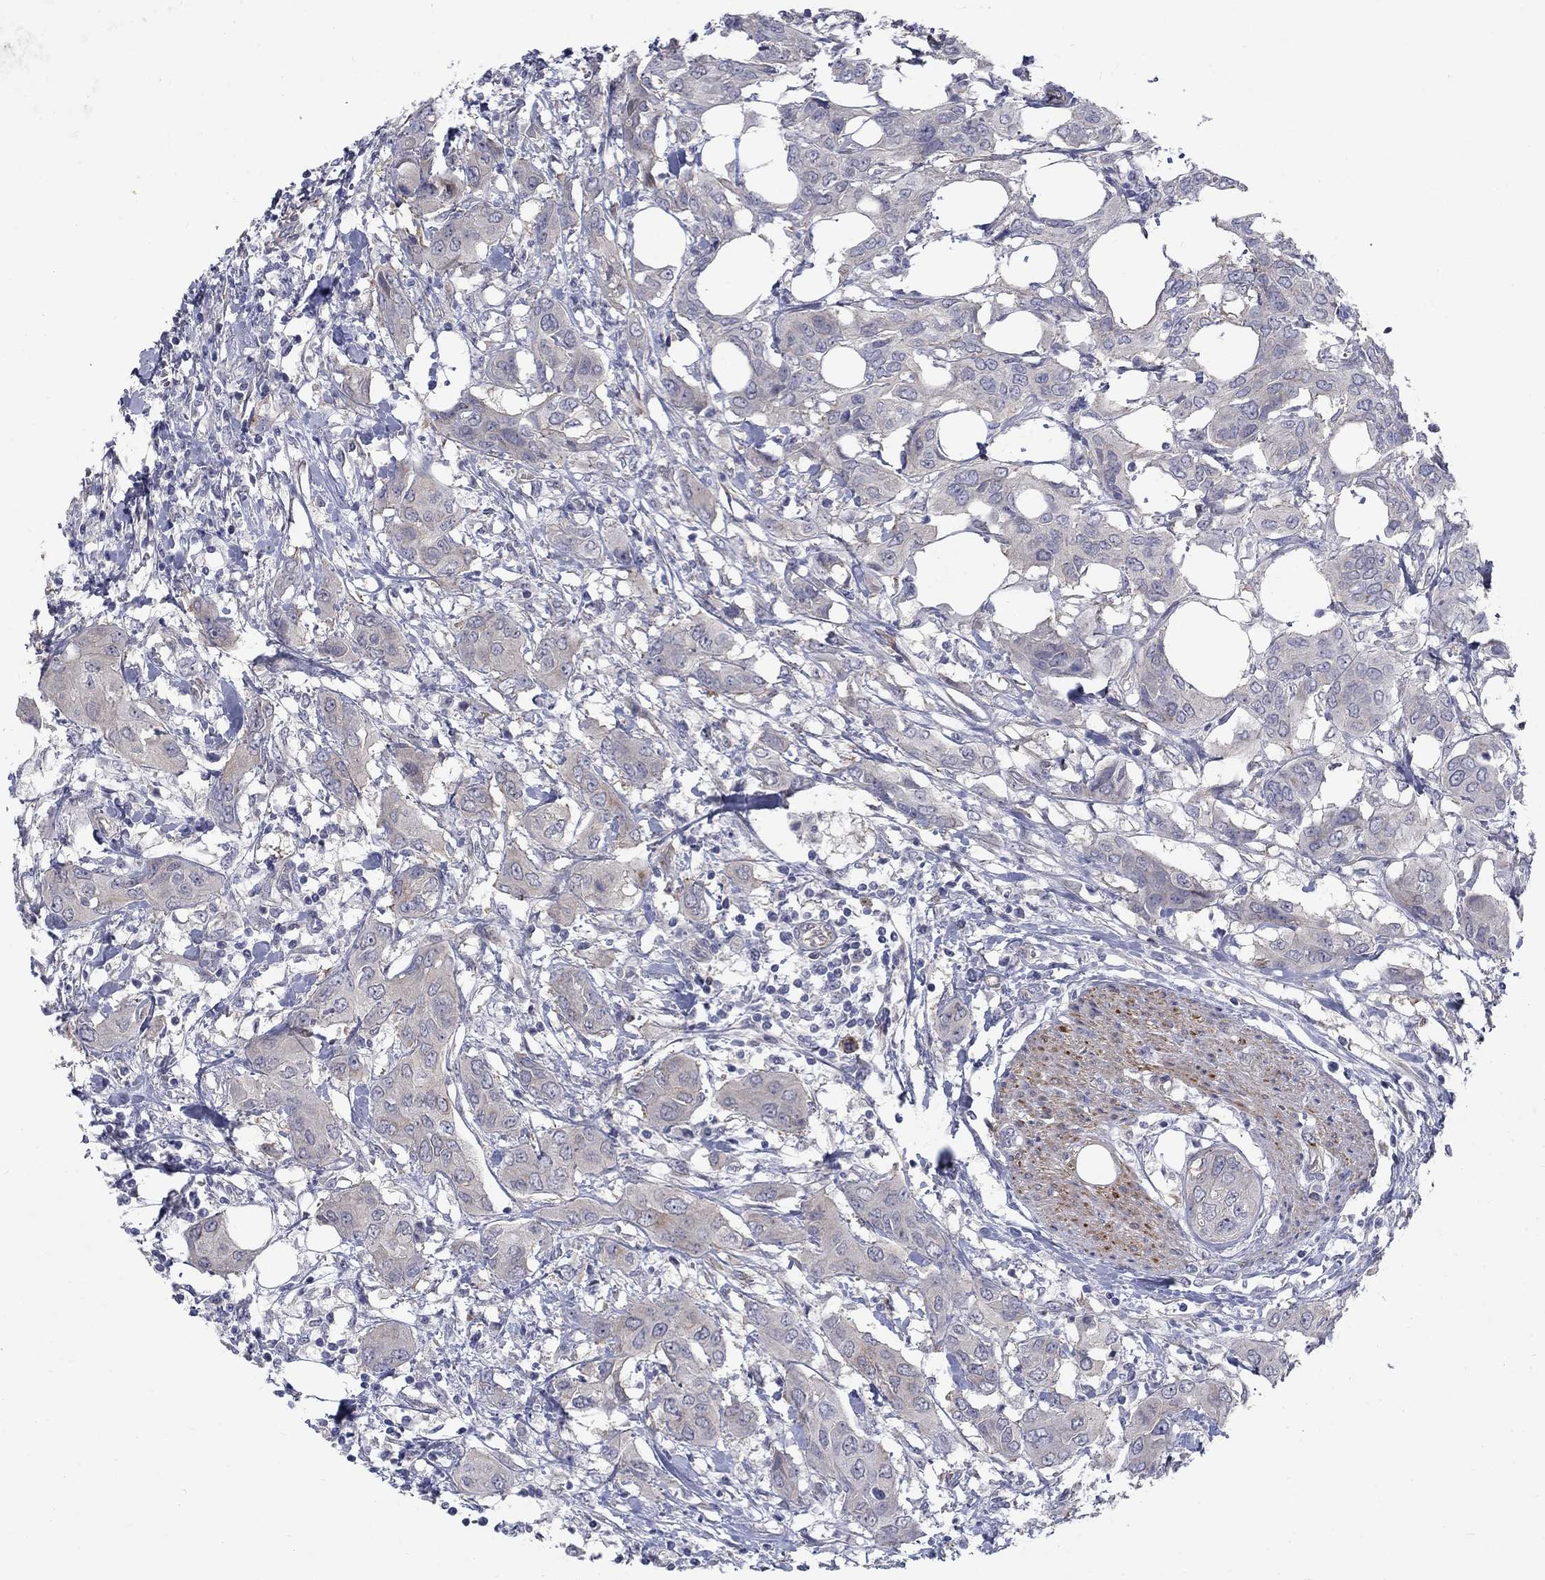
{"staining": {"intensity": "negative", "quantity": "none", "location": "none"}, "tissue": "urothelial cancer", "cell_type": "Tumor cells", "image_type": "cancer", "snomed": [{"axis": "morphology", "description": "Urothelial carcinoma, NOS"}, {"axis": "morphology", "description": "Urothelial carcinoma, High grade"}, {"axis": "topography", "description": "Urinary bladder"}], "caption": "Immunohistochemistry photomicrograph of human urothelial cancer stained for a protein (brown), which reveals no positivity in tumor cells.", "gene": "SLC1A1", "patient": {"sex": "male", "age": 63}}